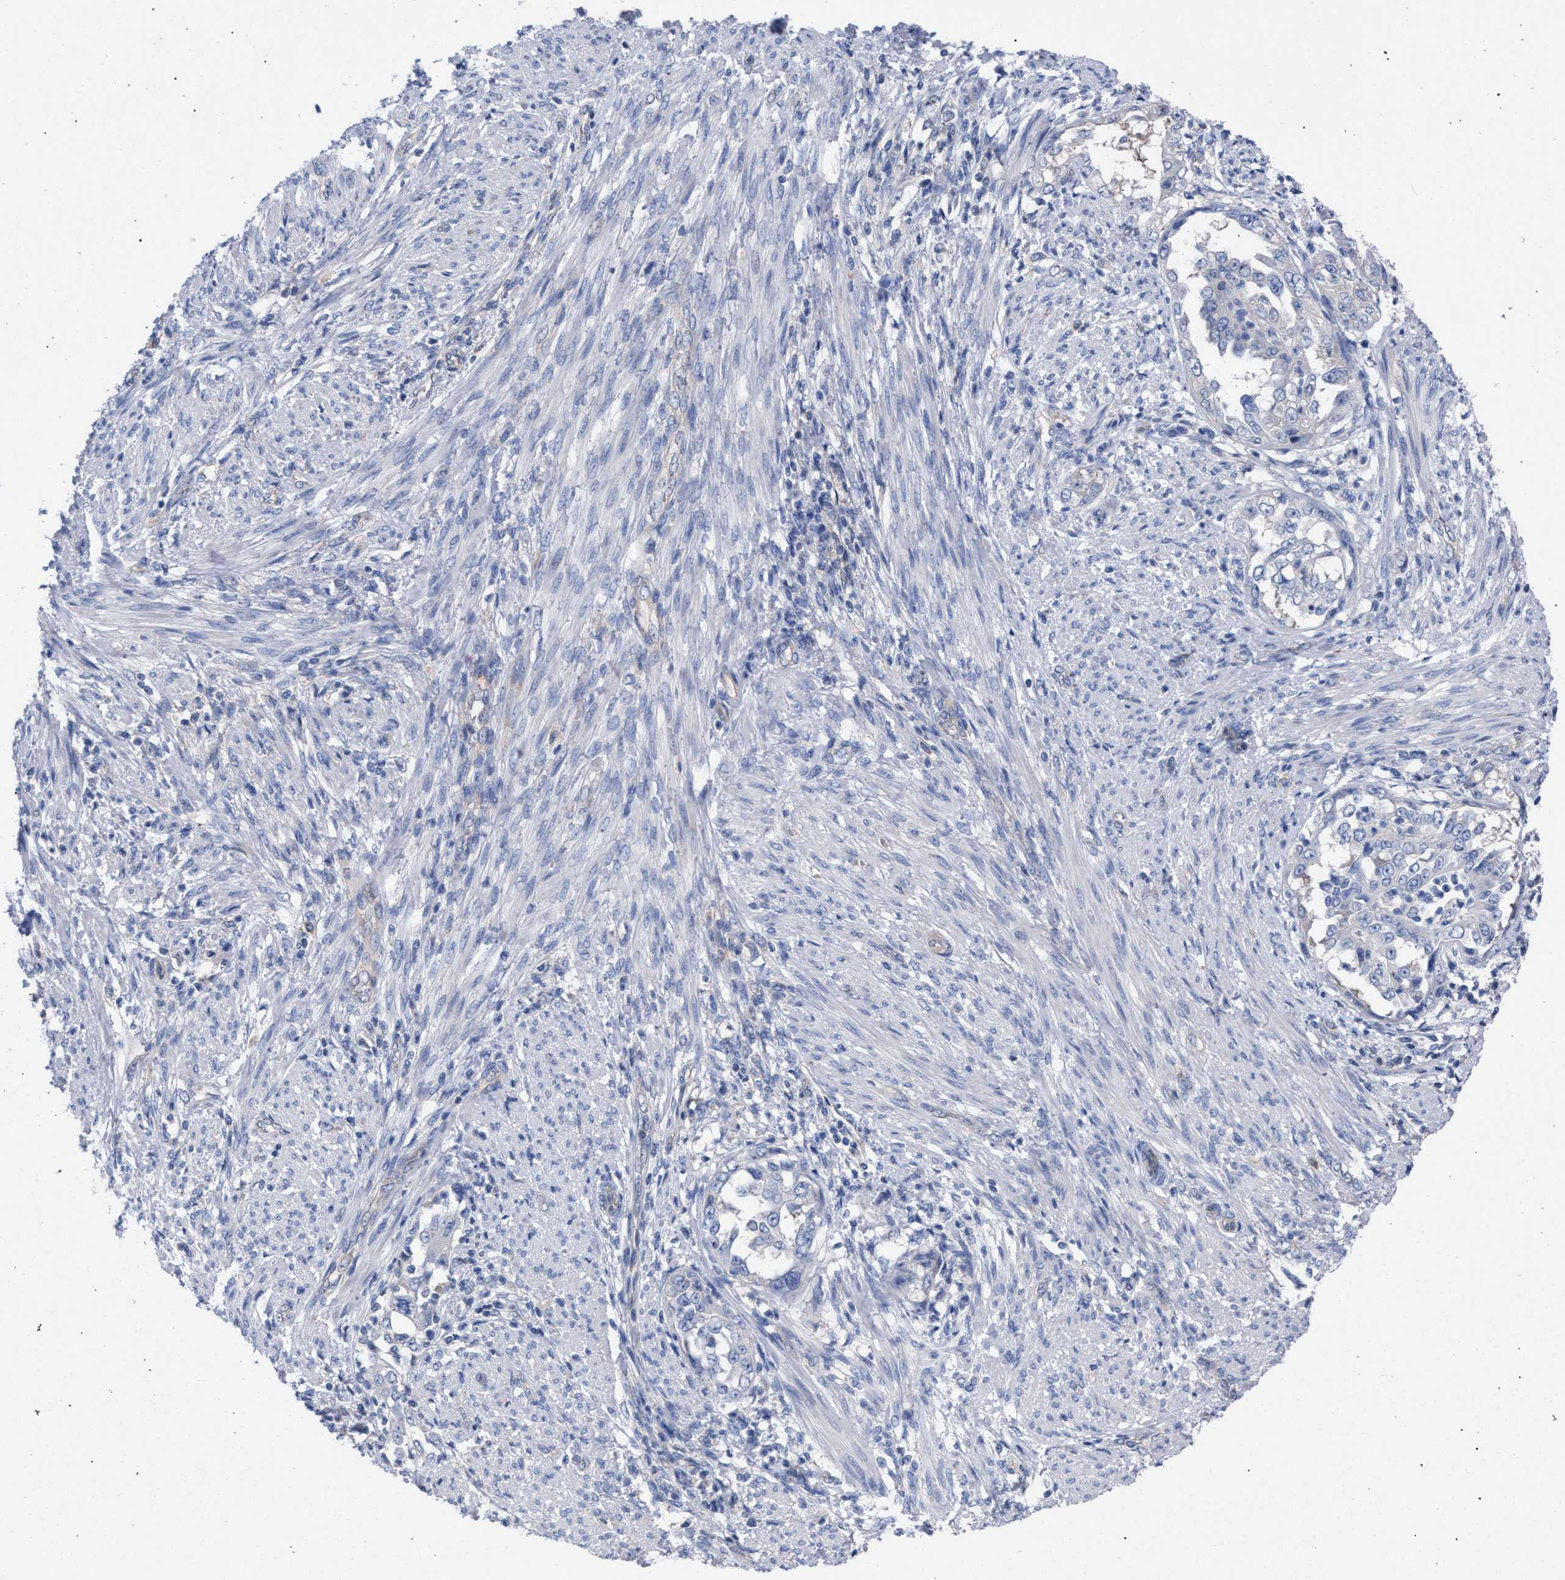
{"staining": {"intensity": "negative", "quantity": "none", "location": "none"}, "tissue": "endometrial cancer", "cell_type": "Tumor cells", "image_type": "cancer", "snomed": [{"axis": "morphology", "description": "Adenocarcinoma, NOS"}, {"axis": "topography", "description": "Endometrium"}], "caption": "The micrograph displays no staining of tumor cells in adenocarcinoma (endometrial).", "gene": "GMPR", "patient": {"sex": "female", "age": 85}}